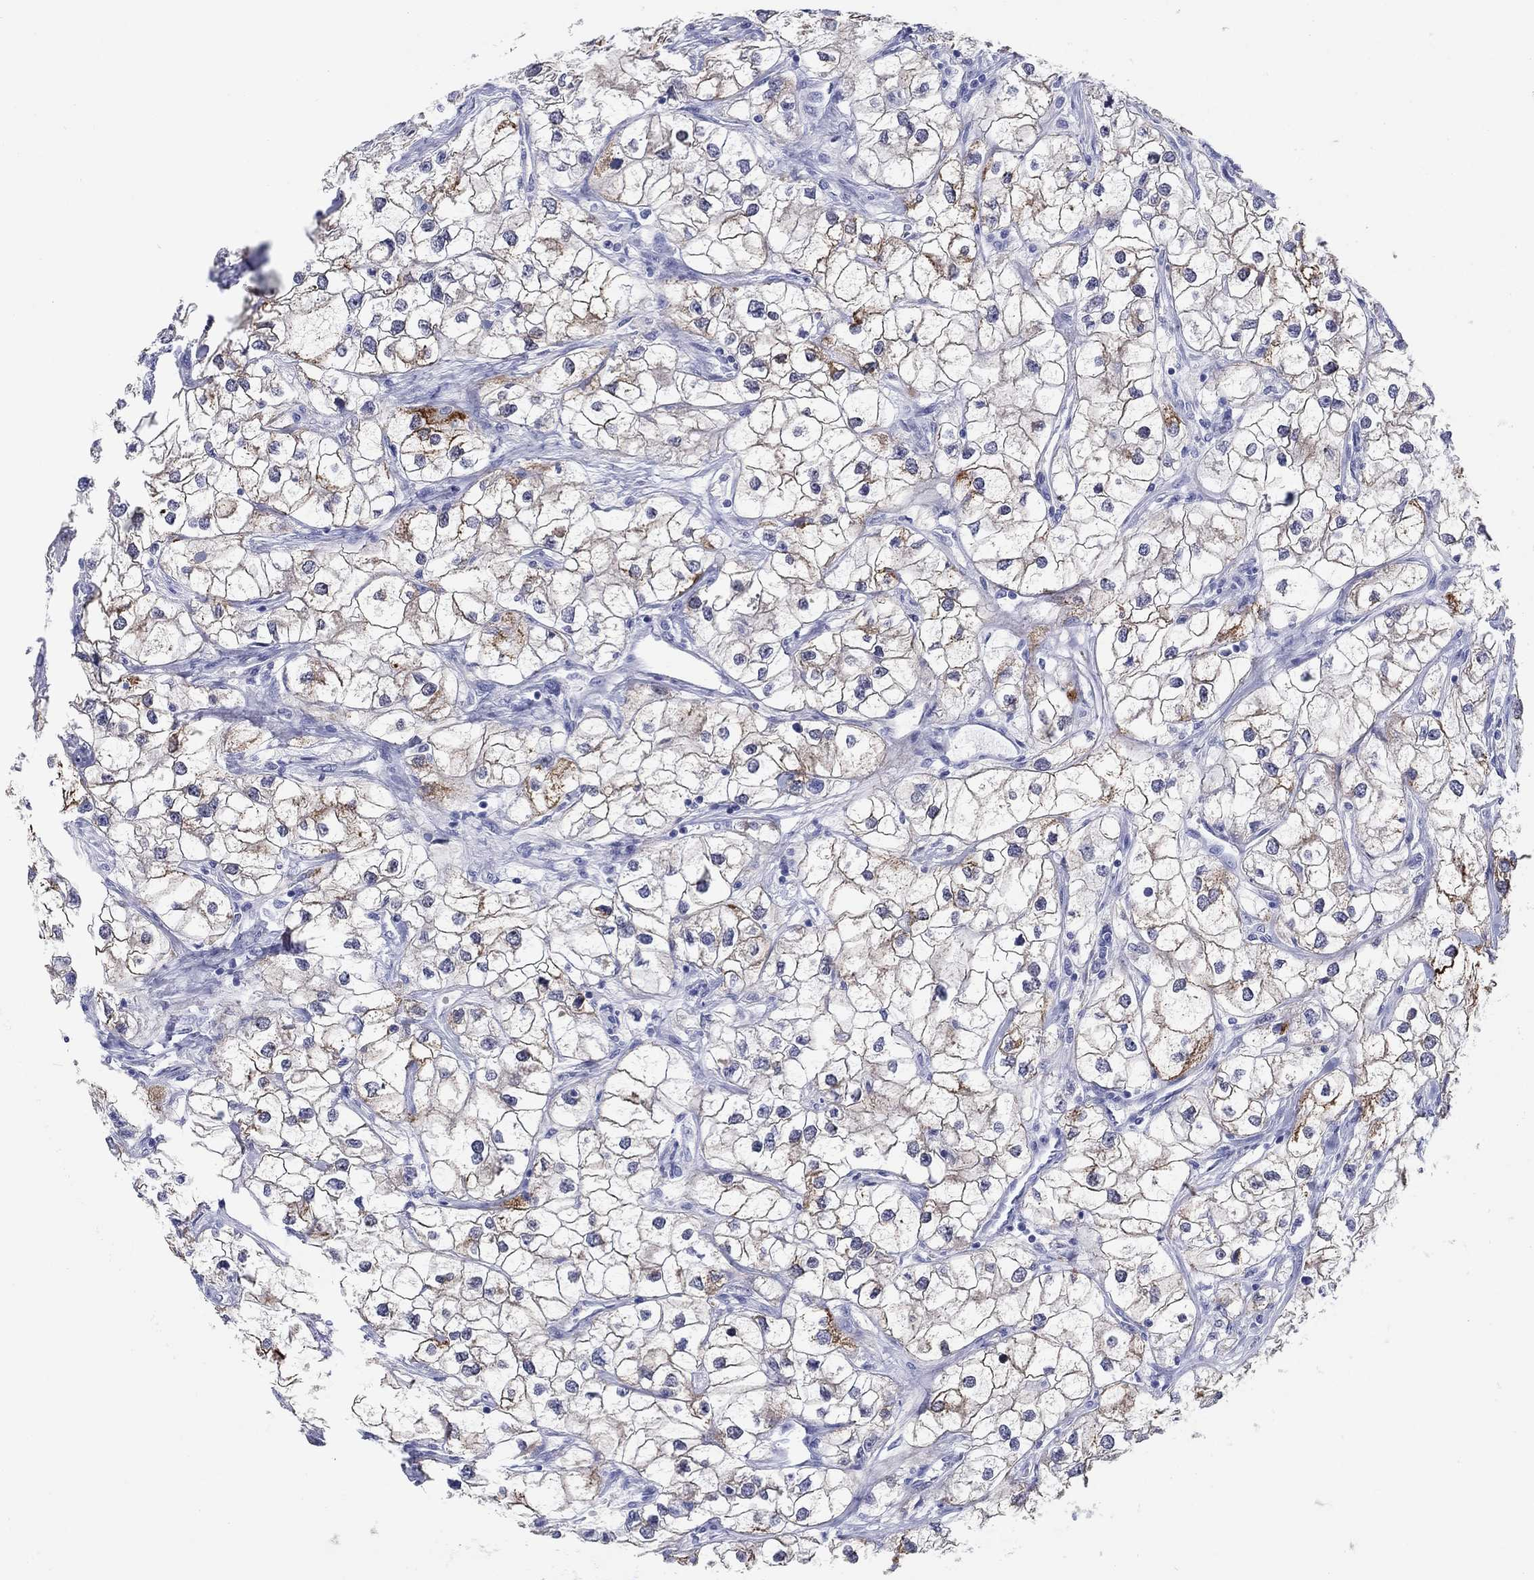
{"staining": {"intensity": "moderate", "quantity": ">75%", "location": "cytoplasmic/membranous"}, "tissue": "renal cancer", "cell_type": "Tumor cells", "image_type": "cancer", "snomed": [{"axis": "morphology", "description": "Adenocarcinoma, NOS"}, {"axis": "topography", "description": "Kidney"}], "caption": "Immunohistochemistry (IHC) staining of renal cancer, which demonstrates medium levels of moderate cytoplasmic/membranous positivity in approximately >75% of tumor cells indicating moderate cytoplasmic/membranous protein expression. The staining was performed using DAB (brown) for protein detection and nuclei were counterstained in hematoxylin (blue).", "gene": "AKR1C2", "patient": {"sex": "male", "age": 59}}